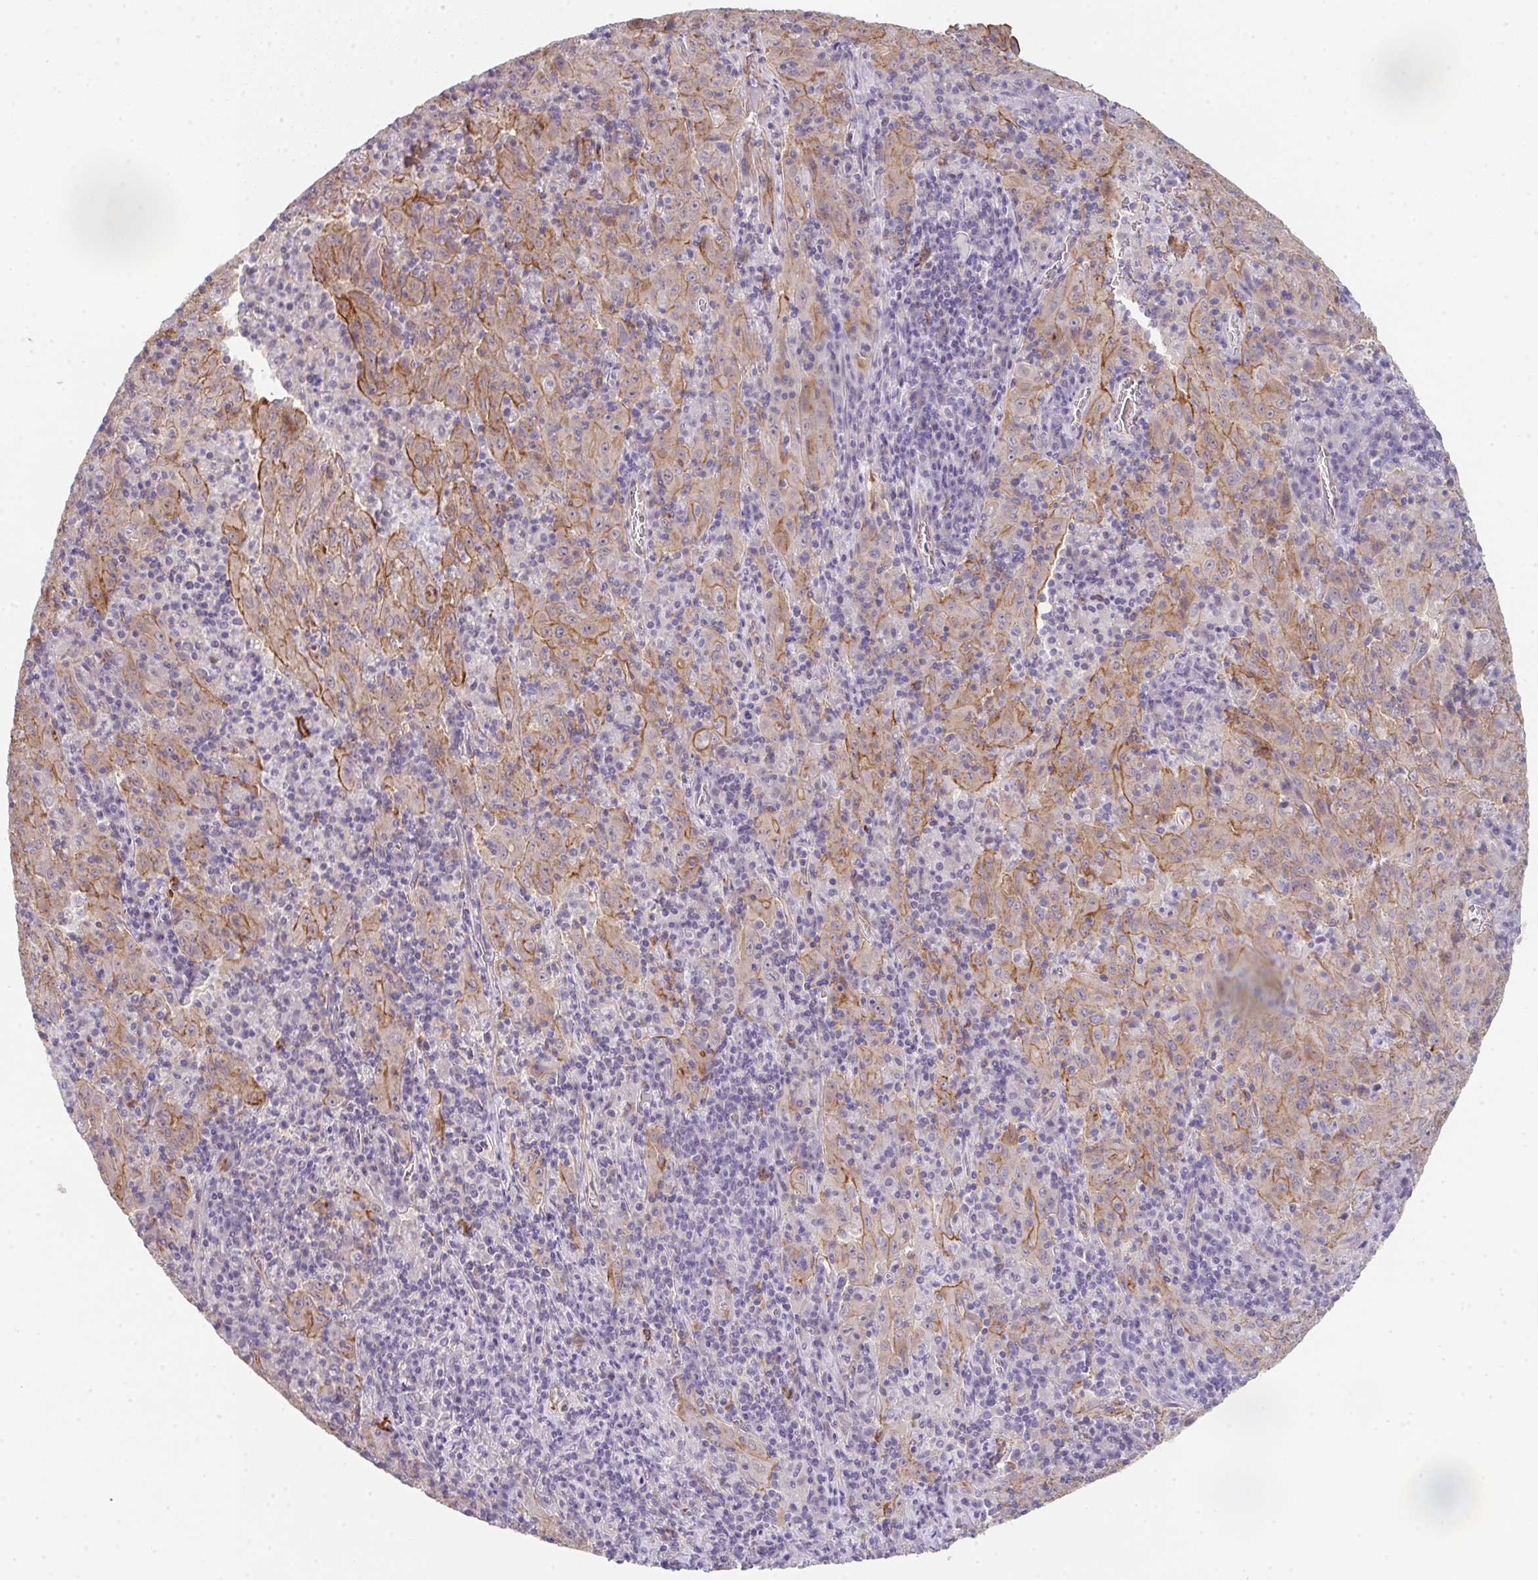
{"staining": {"intensity": "moderate", "quantity": "25%-75%", "location": "cytoplasmic/membranous"}, "tissue": "pancreatic cancer", "cell_type": "Tumor cells", "image_type": "cancer", "snomed": [{"axis": "morphology", "description": "Adenocarcinoma, NOS"}, {"axis": "topography", "description": "Pancreas"}], "caption": "Human pancreatic adenocarcinoma stained with a brown dye shows moderate cytoplasmic/membranous positive positivity in approximately 25%-75% of tumor cells.", "gene": "DBN1", "patient": {"sex": "male", "age": 63}}